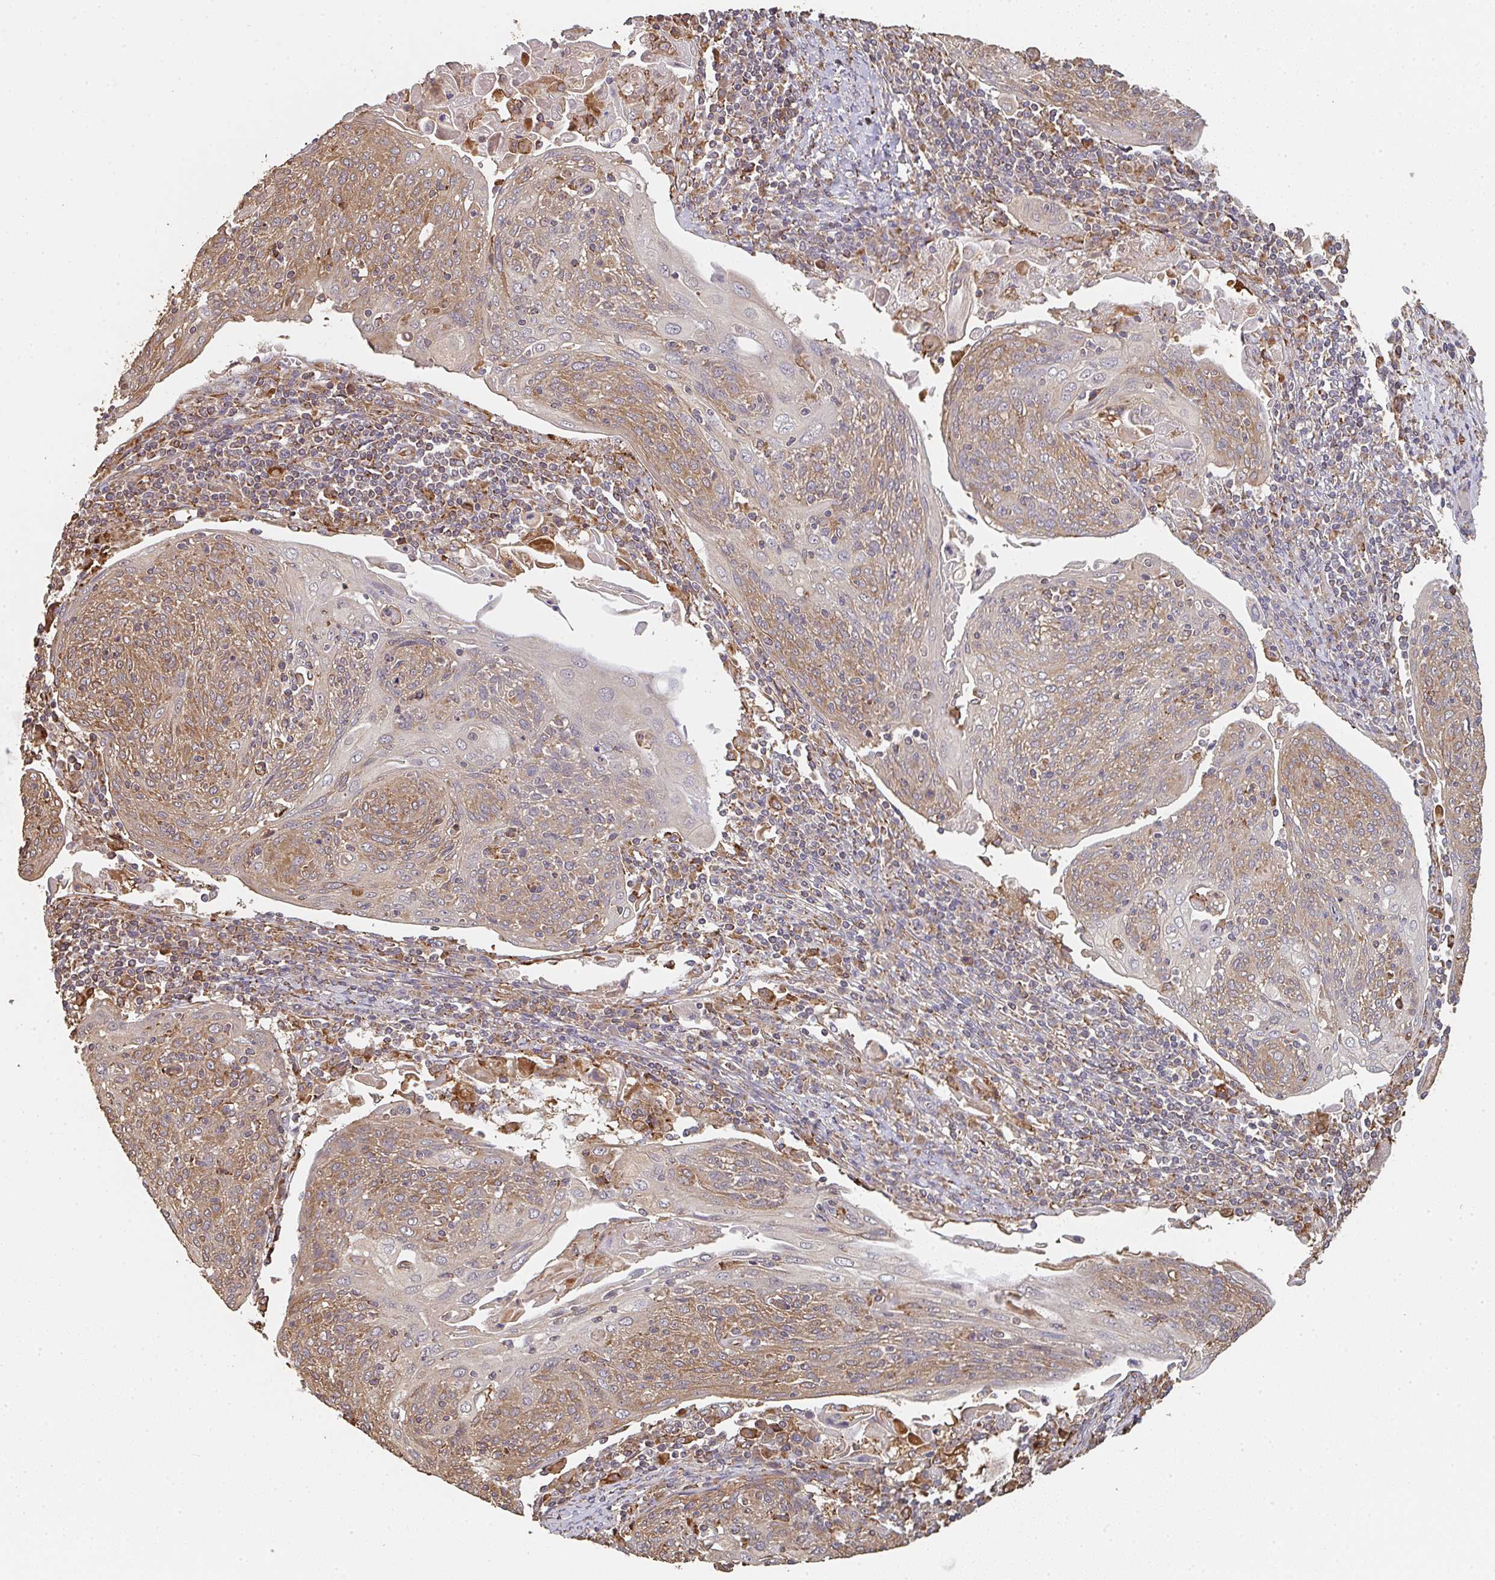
{"staining": {"intensity": "moderate", "quantity": ">75%", "location": "cytoplasmic/membranous"}, "tissue": "cervical cancer", "cell_type": "Tumor cells", "image_type": "cancer", "snomed": [{"axis": "morphology", "description": "Squamous cell carcinoma, NOS"}, {"axis": "topography", "description": "Cervix"}], "caption": "The histopathology image displays staining of cervical squamous cell carcinoma, revealing moderate cytoplasmic/membranous protein expression (brown color) within tumor cells.", "gene": "POLG", "patient": {"sex": "female", "age": 67}}